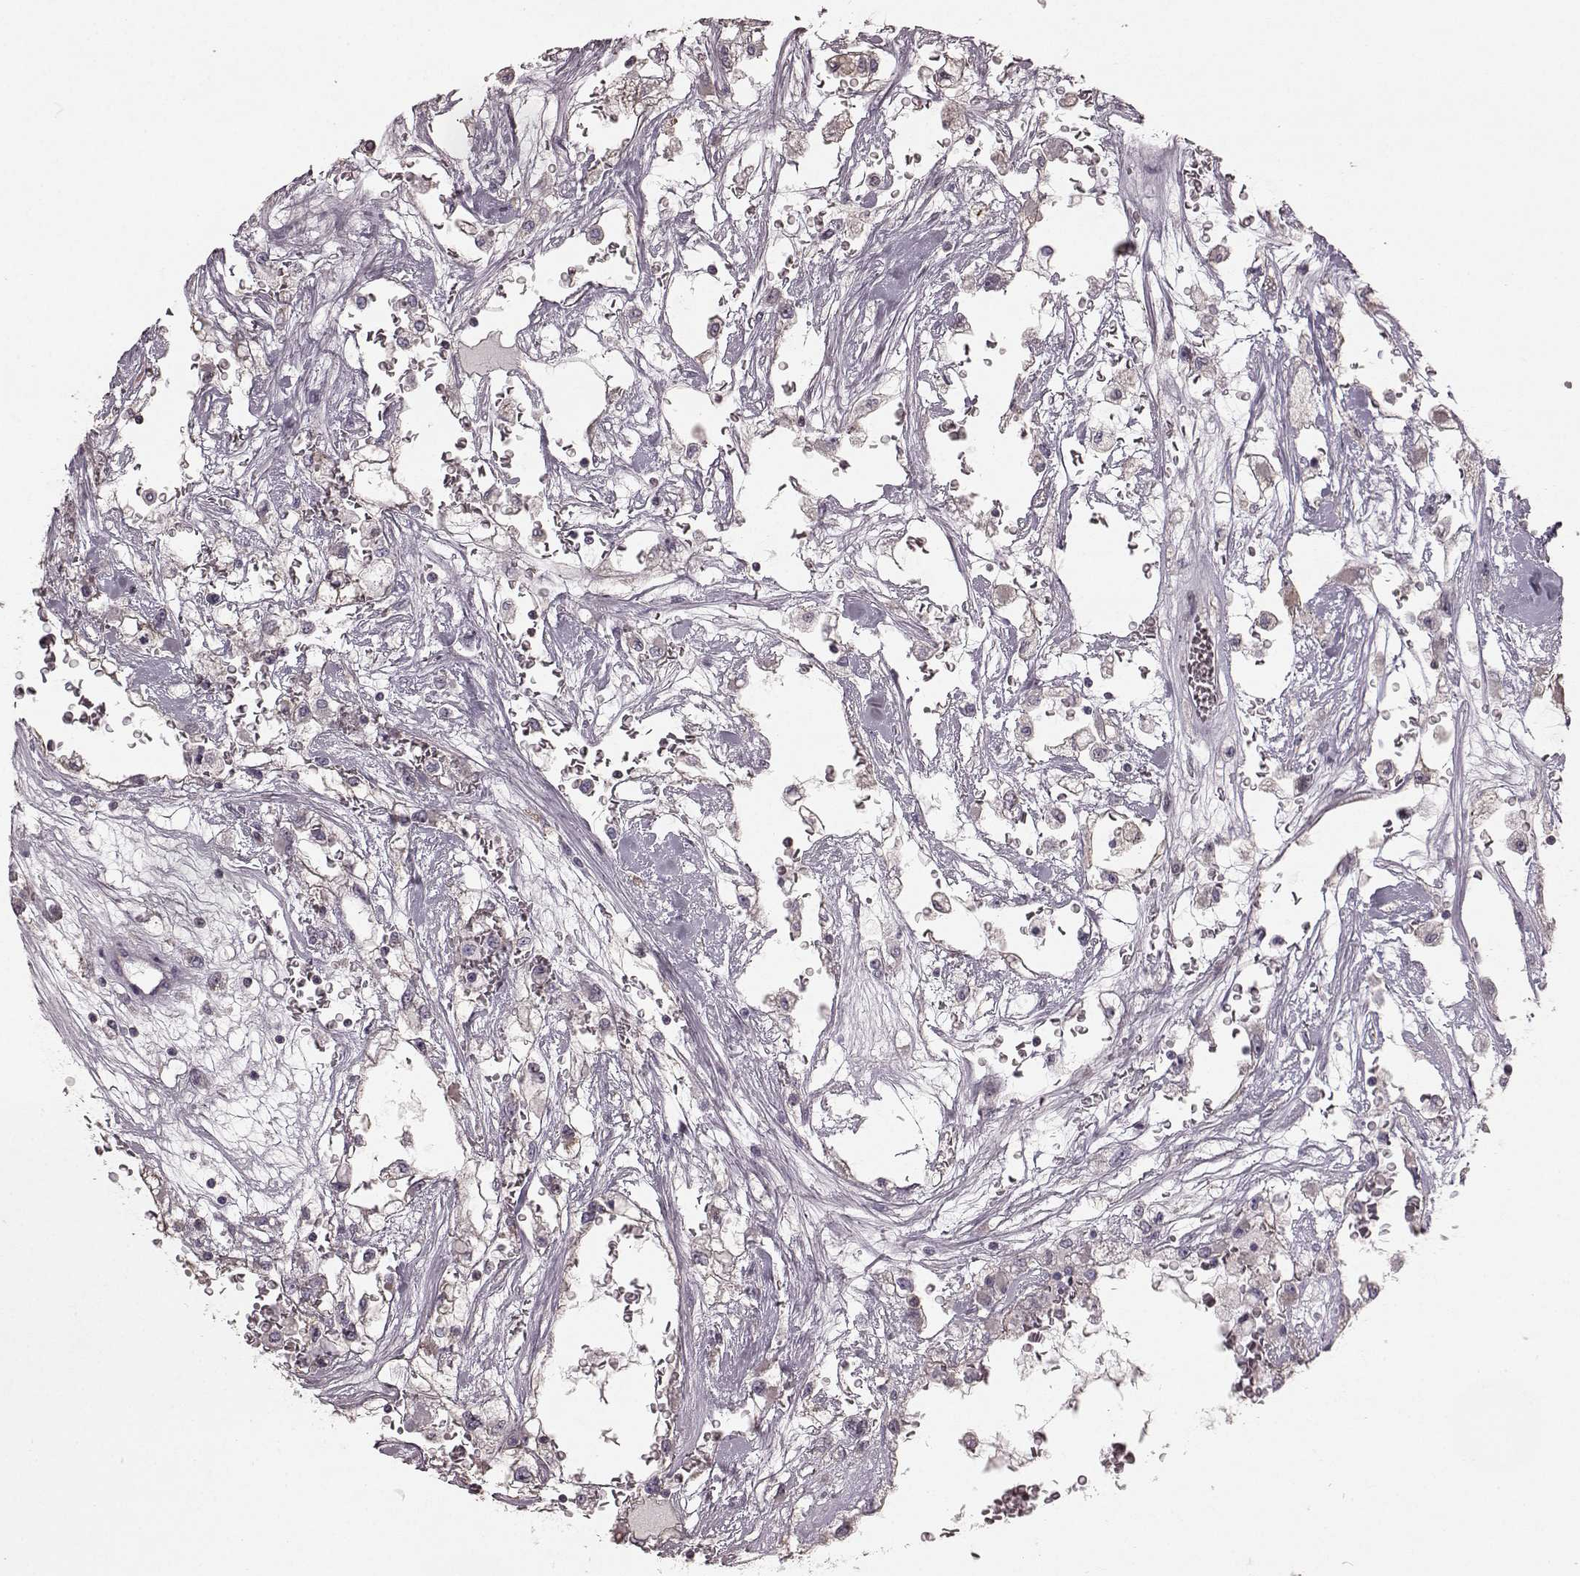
{"staining": {"intensity": "weak", "quantity": "25%-75%", "location": "cytoplasmic/membranous"}, "tissue": "renal cancer", "cell_type": "Tumor cells", "image_type": "cancer", "snomed": [{"axis": "morphology", "description": "Adenocarcinoma, NOS"}, {"axis": "topography", "description": "Kidney"}], "caption": "Weak cytoplasmic/membranous protein positivity is appreciated in approximately 25%-75% of tumor cells in renal cancer. Nuclei are stained in blue.", "gene": "PDCD1", "patient": {"sex": "male", "age": 59}}